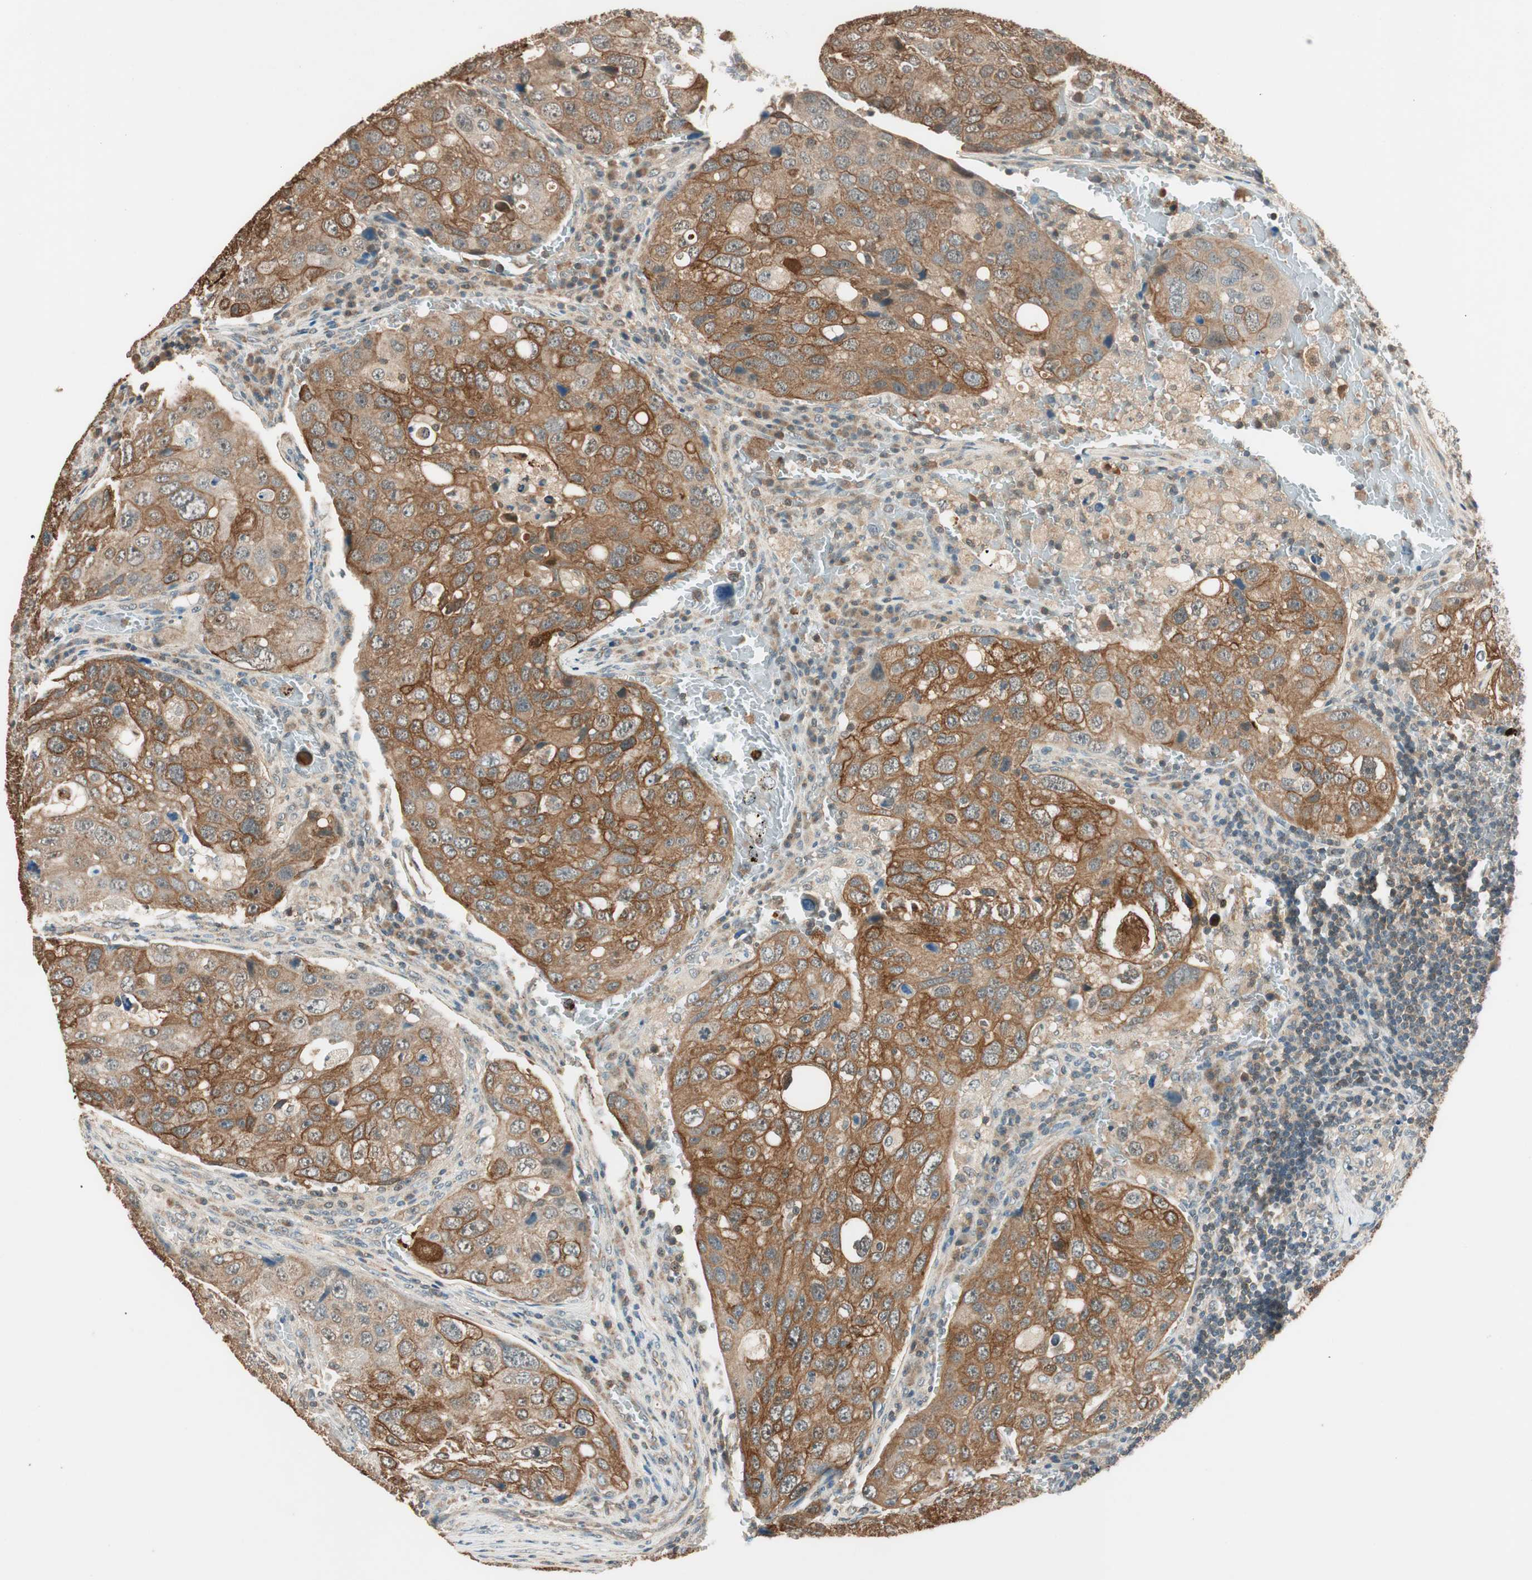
{"staining": {"intensity": "strong", "quantity": ">75%", "location": "cytoplasmic/membranous"}, "tissue": "urothelial cancer", "cell_type": "Tumor cells", "image_type": "cancer", "snomed": [{"axis": "morphology", "description": "Urothelial carcinoma, High grade"}, {"axis": "topography", "description": "Lymph node"}, {"axis": "topography", "description": "Urinary bladder"}], "caption": "Urothelial cancer stained with a brown dye exhibits strong cytoplasmic/membranous positive positivity in approximately >75% of tumor cells.", "gene": "TRIM21", "patient": {"sex": "male", "age": 51}}